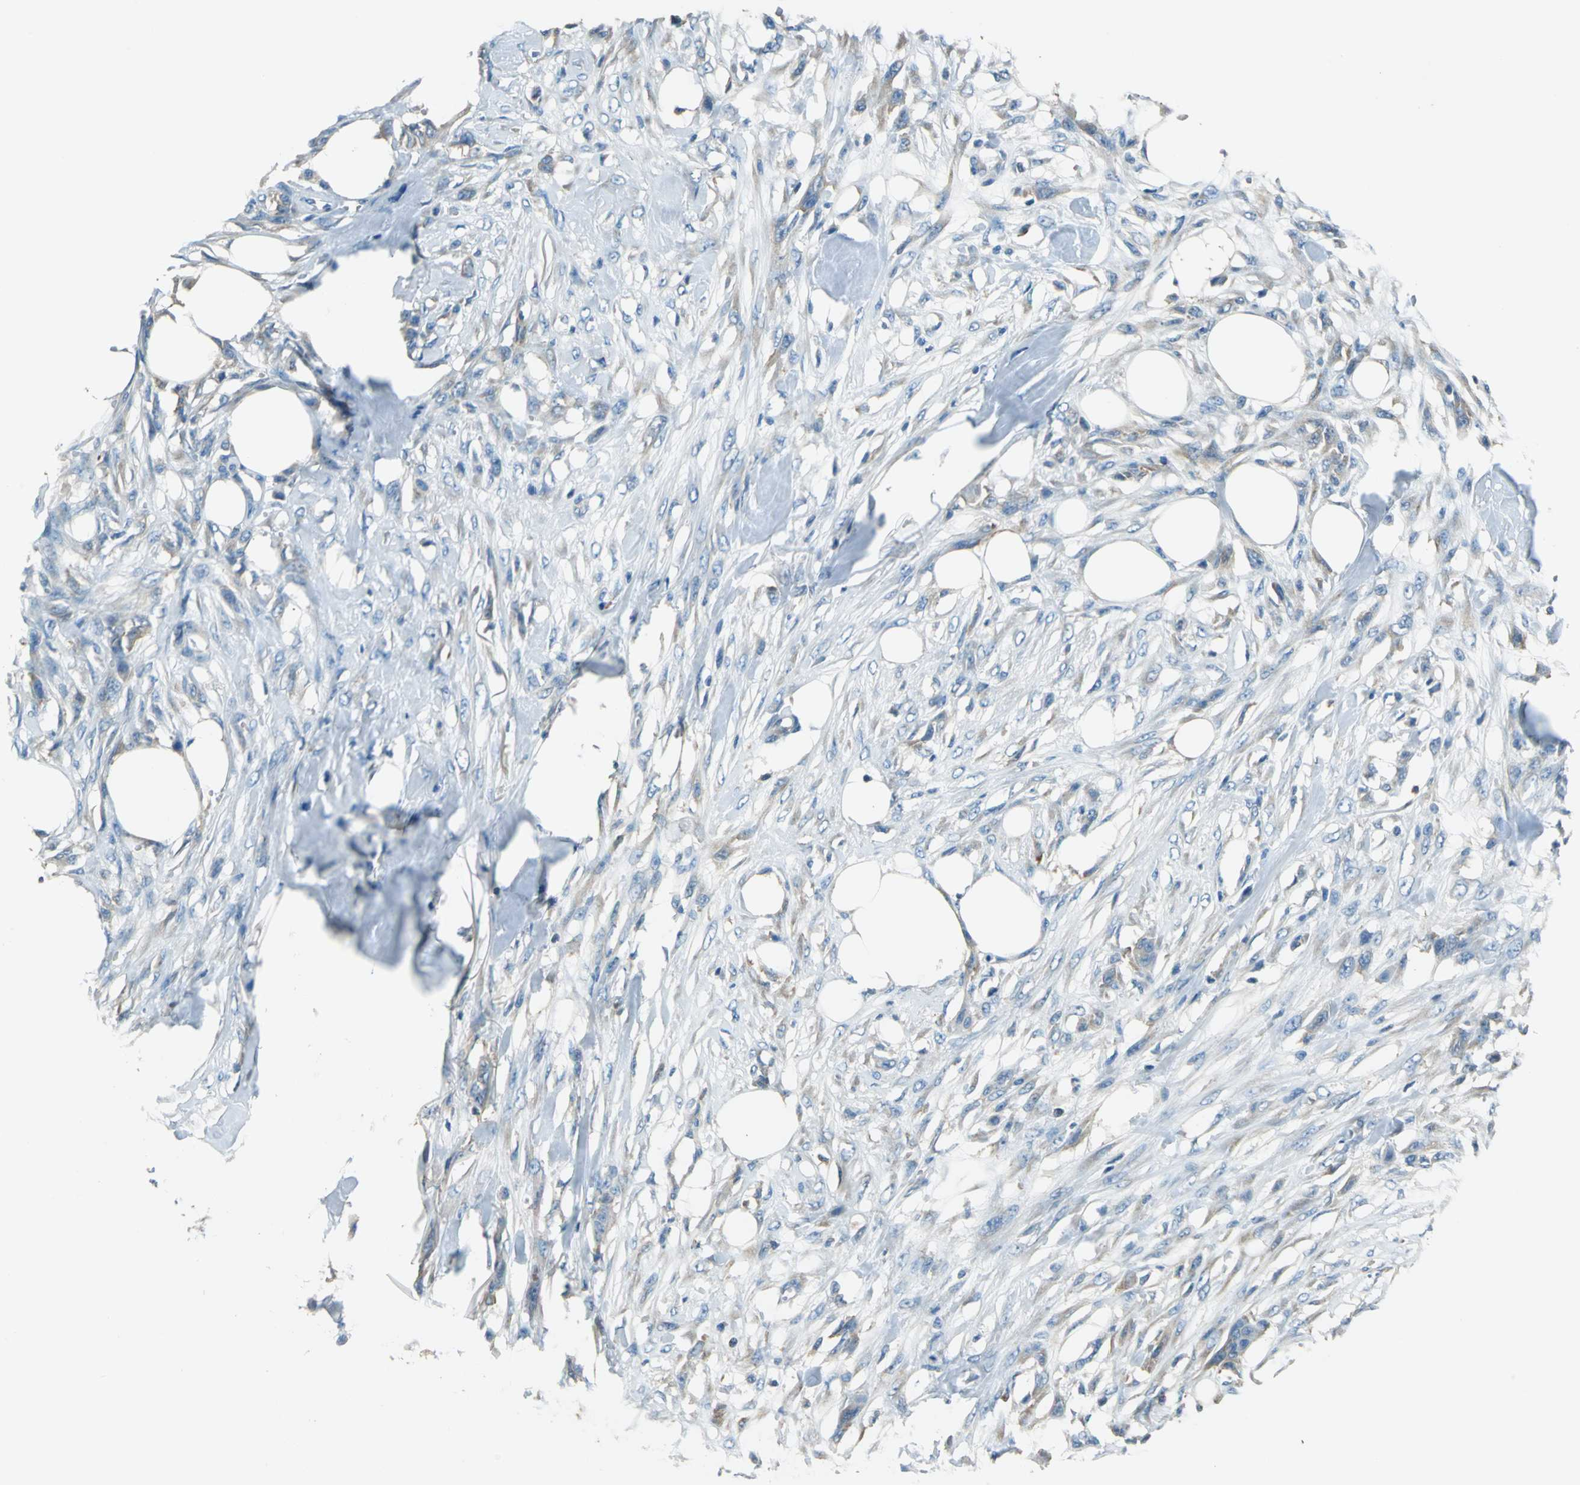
{"staining": {"intensity": "negative", "quantity": "none", "location": "none"}, "tissue": "skin cancer", "cell_type": "Tumor cells", "image_type": "cancer", "snomed": [{"axis": "morphology", "description": "Normal tissue, NOS"}, {"axis": "morphology", "description": "Squamous cell carcinoma, NOS"}, {"axis": "topography", "description": "Skin"}], "caption": "There is no significant staining in tumor cells of skin squamous cell carcinoma.", "gene": "PRKCA", "patient": {"sex": "female", "age": 59}}